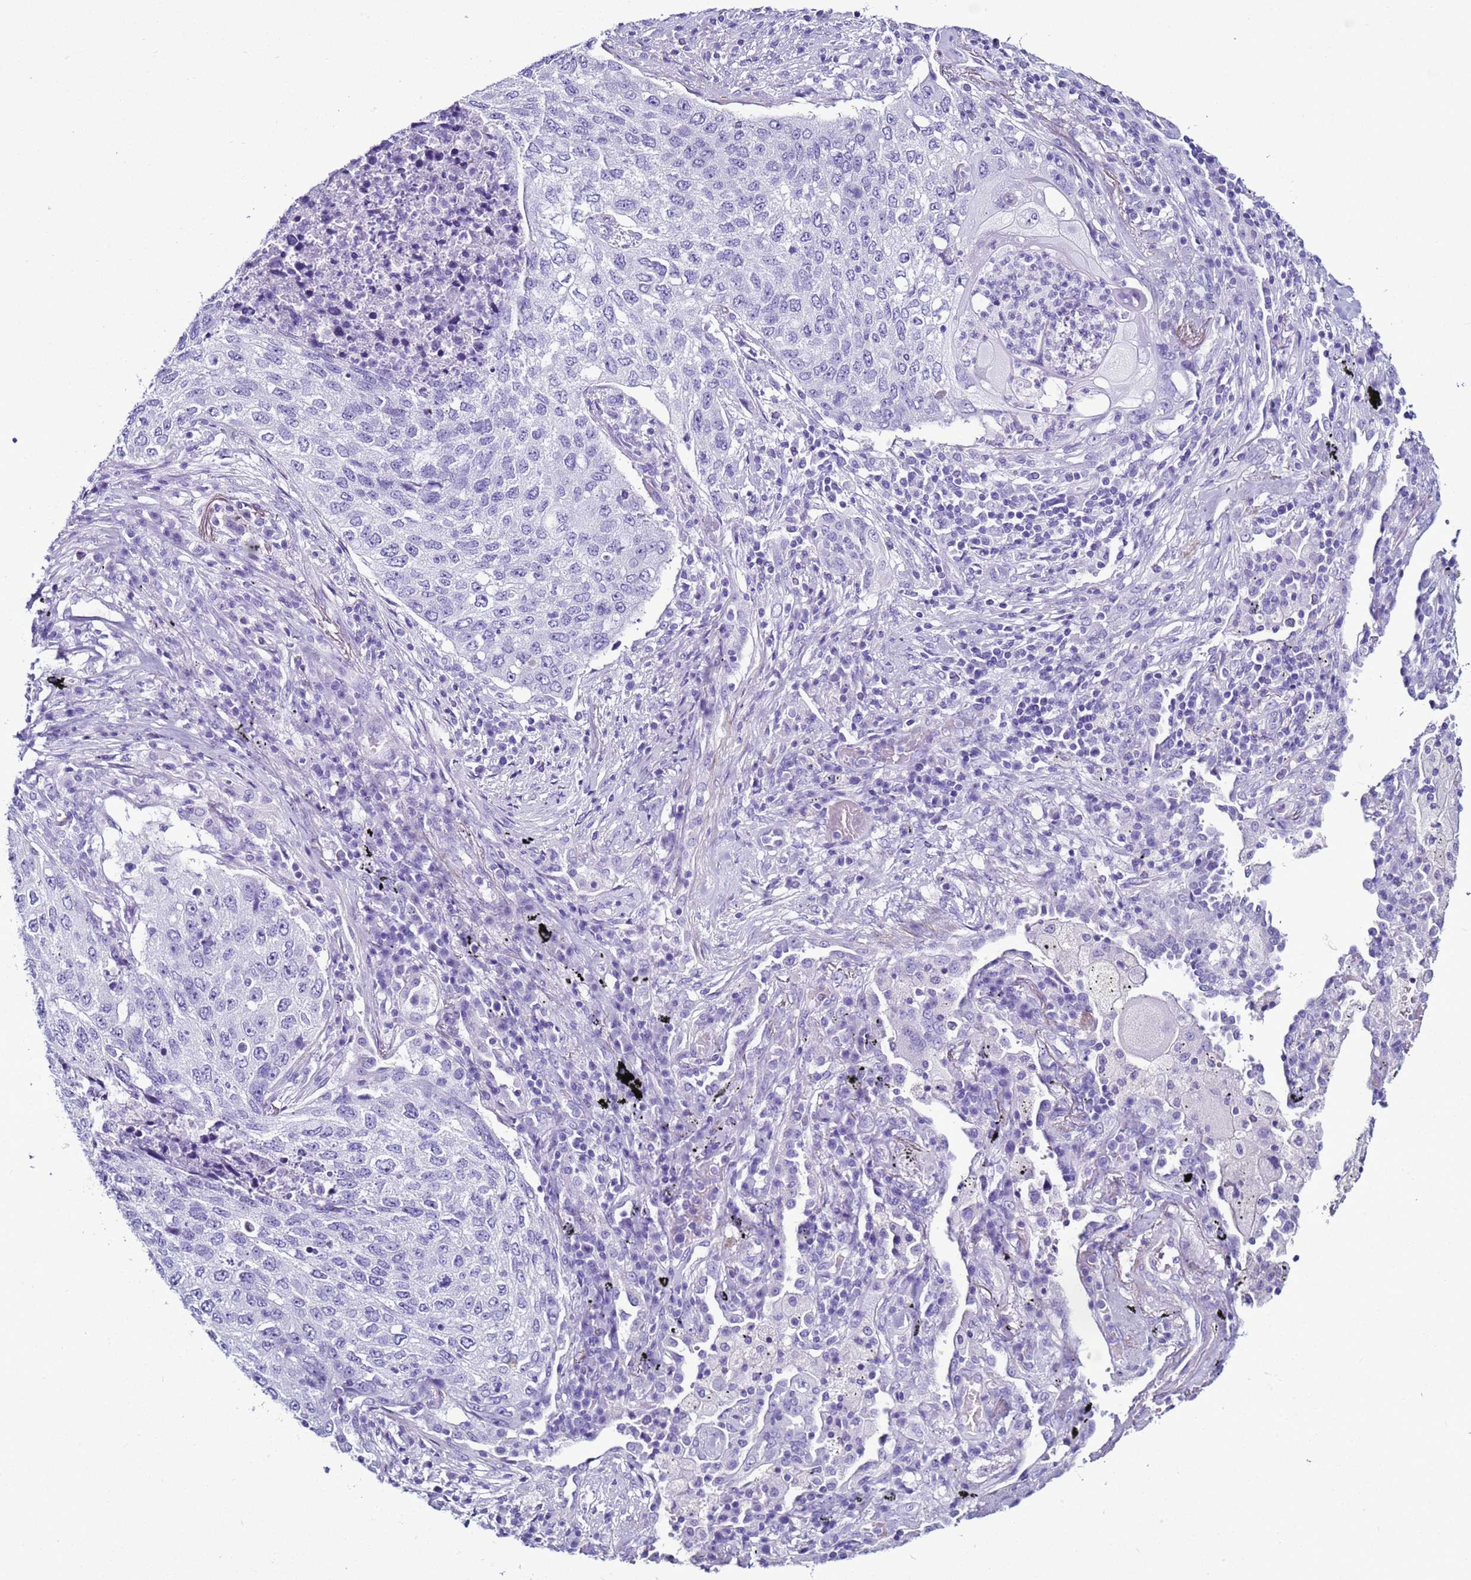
{"staining": {"intensity": "negative", "quantity": "none", "location": "none"}, "tissue": "lung cancer", "cell_type": "Tumor cells", "image_type": "cancer", "snomed": [{"axis": "morphology", "description": "Squamous cell carcinoma, NOS"}, {"axis": "topography", "description": "Lung"}], "caption": "This is a photomicrograph of IHC staining of squamous cell carcinoma (lung), which shows no positivity in tumor cells.", "gene": "LCMT1", "patient": {"sex": "female", "age": 63}}